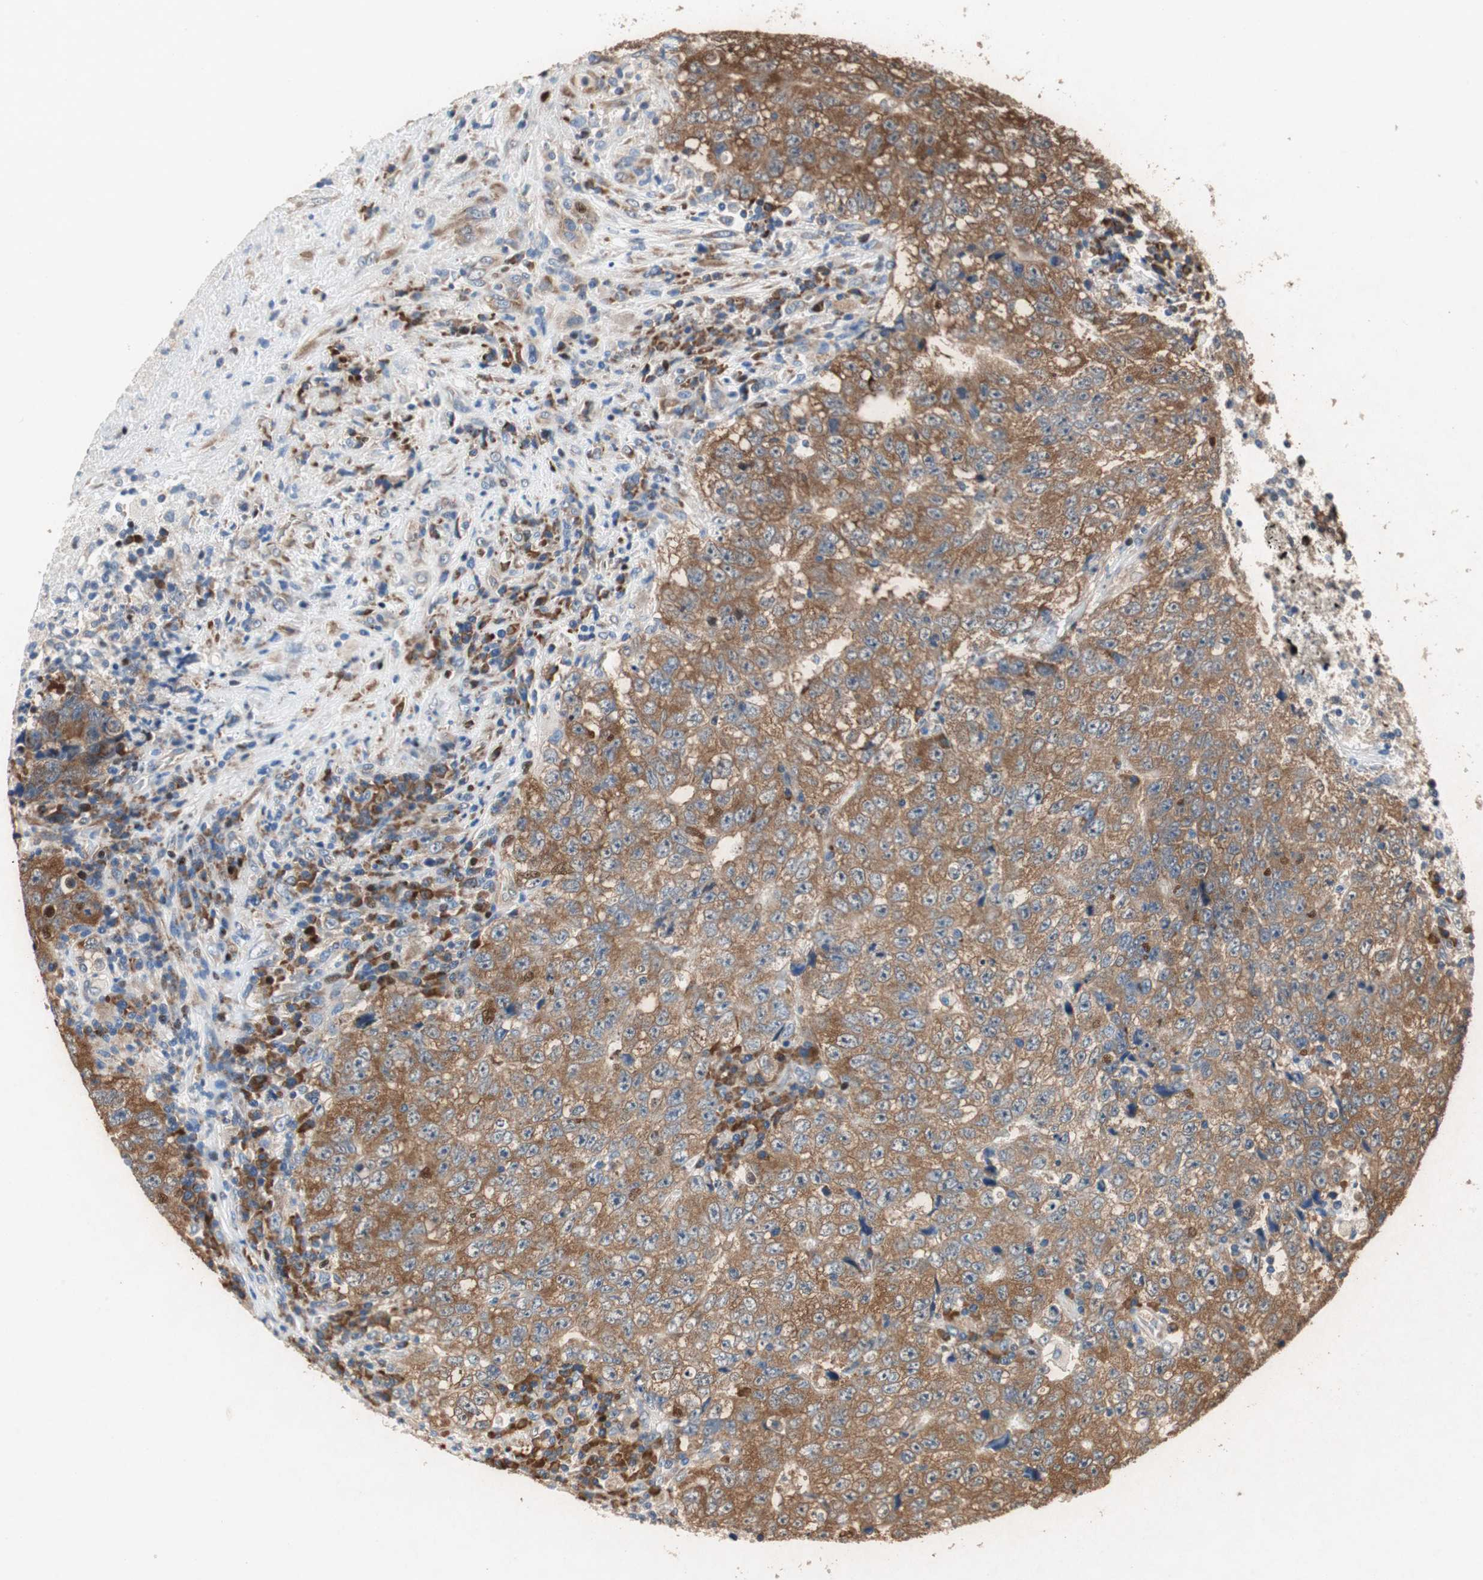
{"staining": {"intensity": "moderate", "quantity": ">75%", "location": "cytoplasmic/membranous"}, "tissue": "testis cancer", "cell_type": "Tumor cells", "image_type": "cancer", "snomed": [{"axis": "morphology", "description": "Necrosis, NOS"}, {"axis": "morphology", "description": "Carcinoma, Embryonal, NOS"}, {"axis": "topography", "description": "Testis"}], "caption": "Immunohistochemistry photomicrograph of neoplastic tissue: human testis embryonal carcinoma stained using immunohistochemistry demonstrates medium levels of moderate protein expression localized specifically in the cytoplasmic/membranous of tumor cells, appearing as a cytoplasmic/membranous brown color.", "gene": "RPL35", "patient": {"sex": "male", "age": 19}}